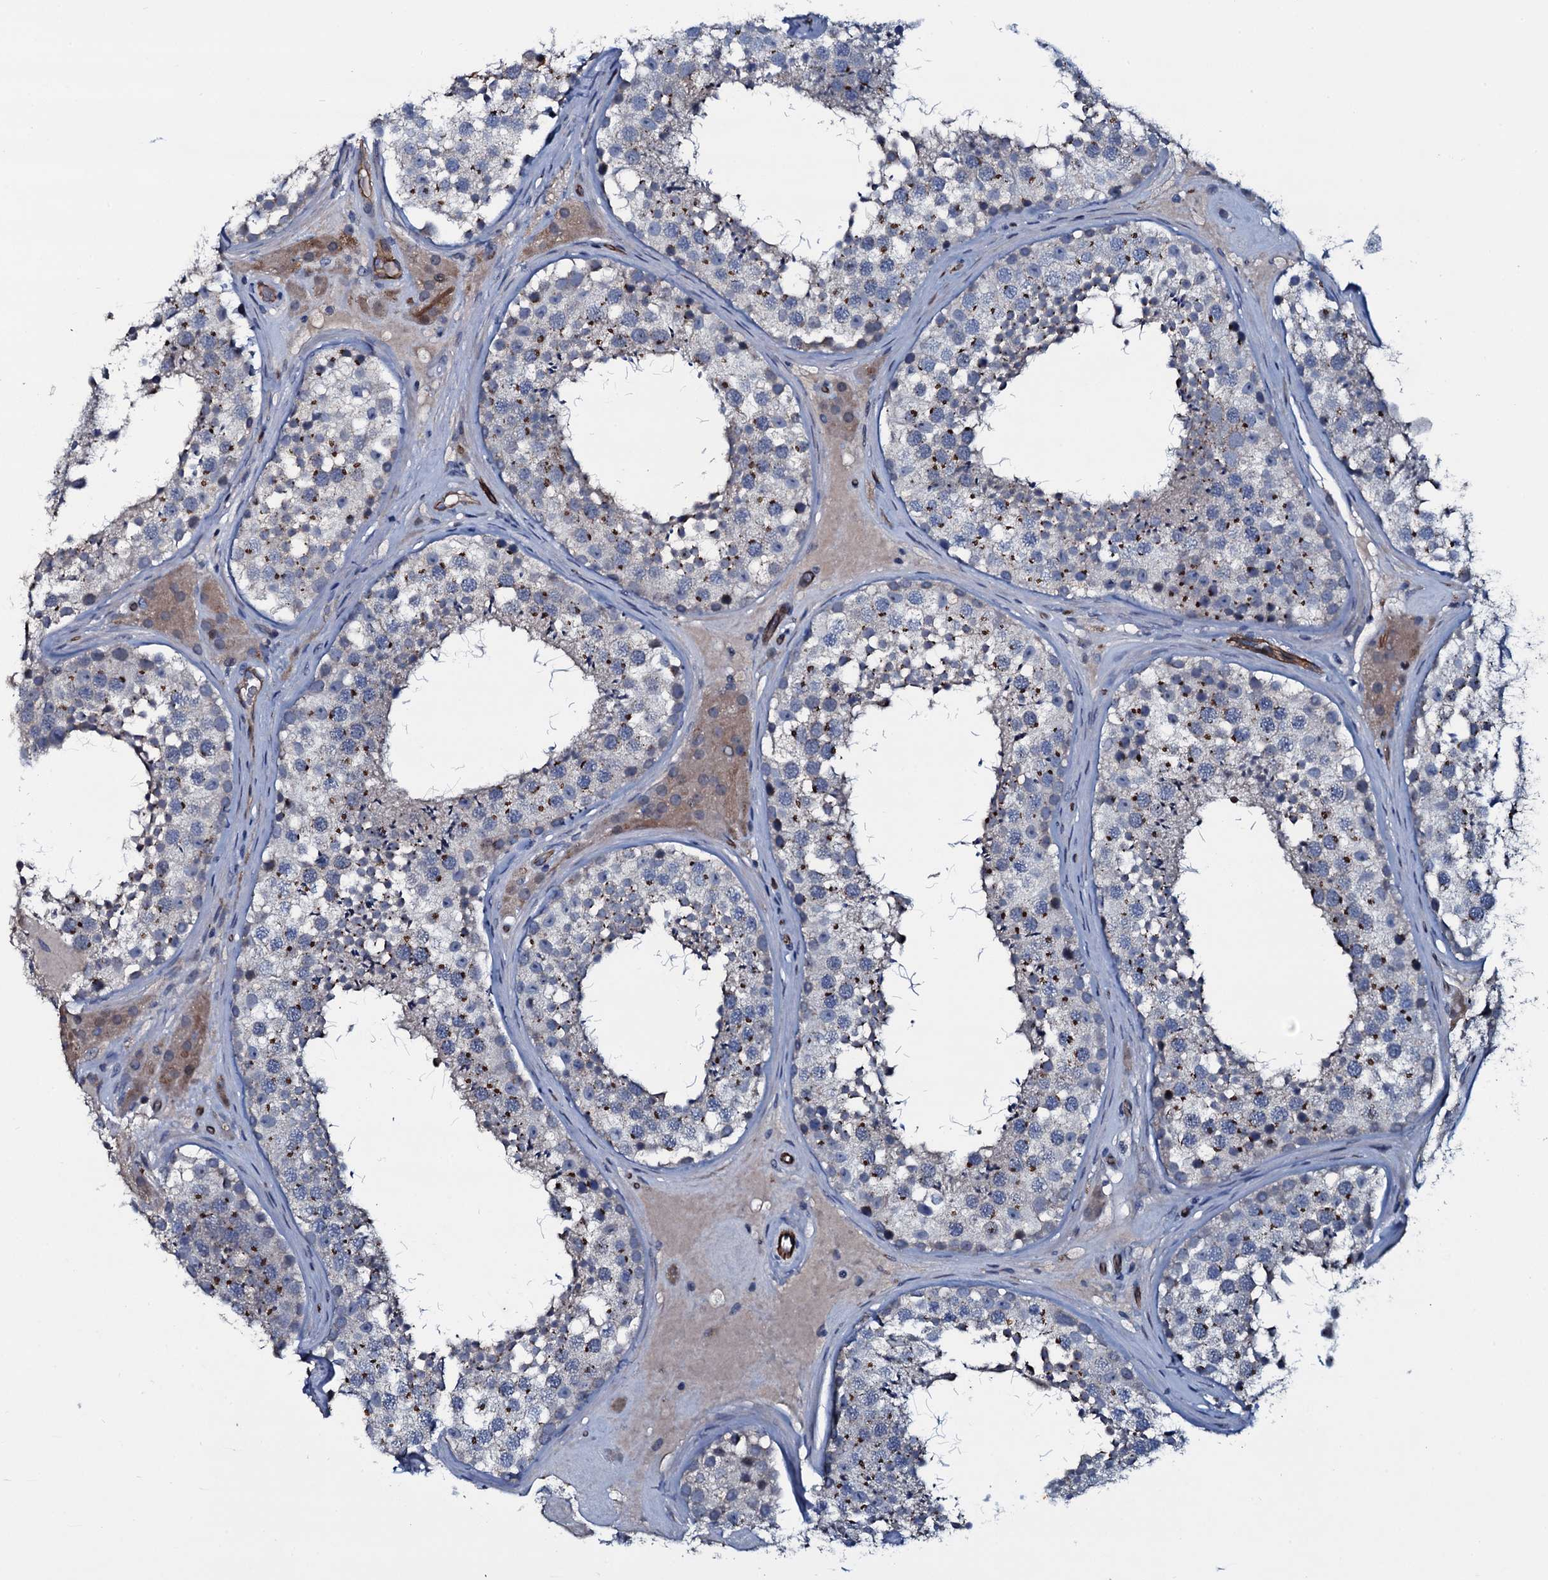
{"staining": {"intensity": "strong", "quantity": "25%-75%", "location": "cytoplasmic/membranous"}, "tissue": "testis", "cell_type": "Cells in seminiferous ducts", "image_type": "normal", "snomed": [{"axis": "morphology", "description": "Normal tissue, NOS"}, {"axis": "topography", "description": "Testis"}], "caption": "Testis was stained to show a protein in brown. There is high levels of strong cytoplasmic/membranous expression in approximately 25%-75% of cells in seminiferous ducts. (Brightfield microscopy of DAB IHC at high magnification).", "gene": "CLEC14A", "patient": {"sex": "male", "age": 46}}